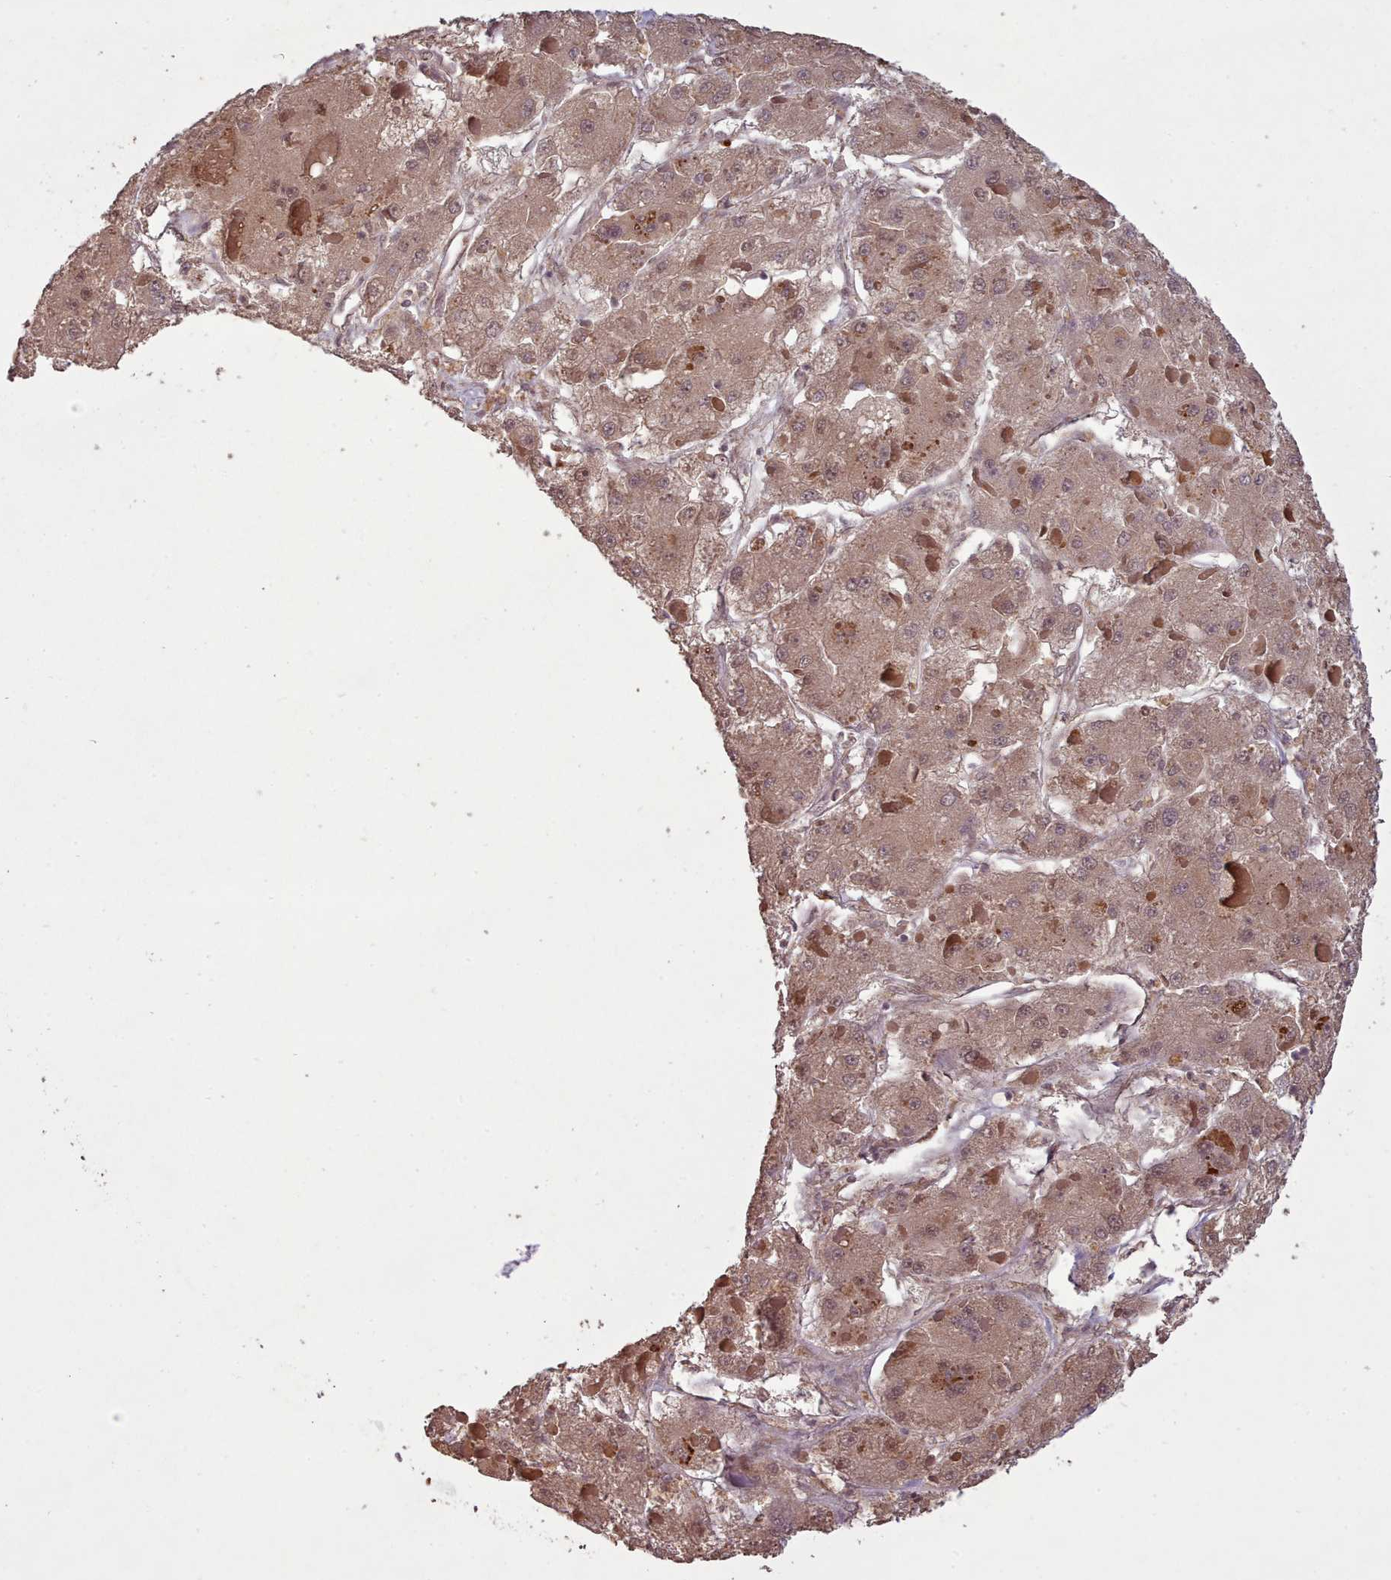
{"staining": {"intensity": "moderate", "quantity": ">75%", "location": "cytoplasmic/membranous,nuclear"}, "tissue": "liver cancer", "cell_type": "Tumor cells", "image_type": "cancer", "snomed": [{"axis": "morphology", "description": "Carcinoma, Hepatocellular, NOS"}, {"axis": "topography", "description": "Liver"}], "caption": "About >75% of tumor cells in liver cancer (hepatocellular carcinoma) show moderate cytoplasmic/membranous and nuclear protein positivity as visualized by brown immunohistochemical staining.", "gene": "CDC6", "patient": {"sex": "female", "age": 73}}